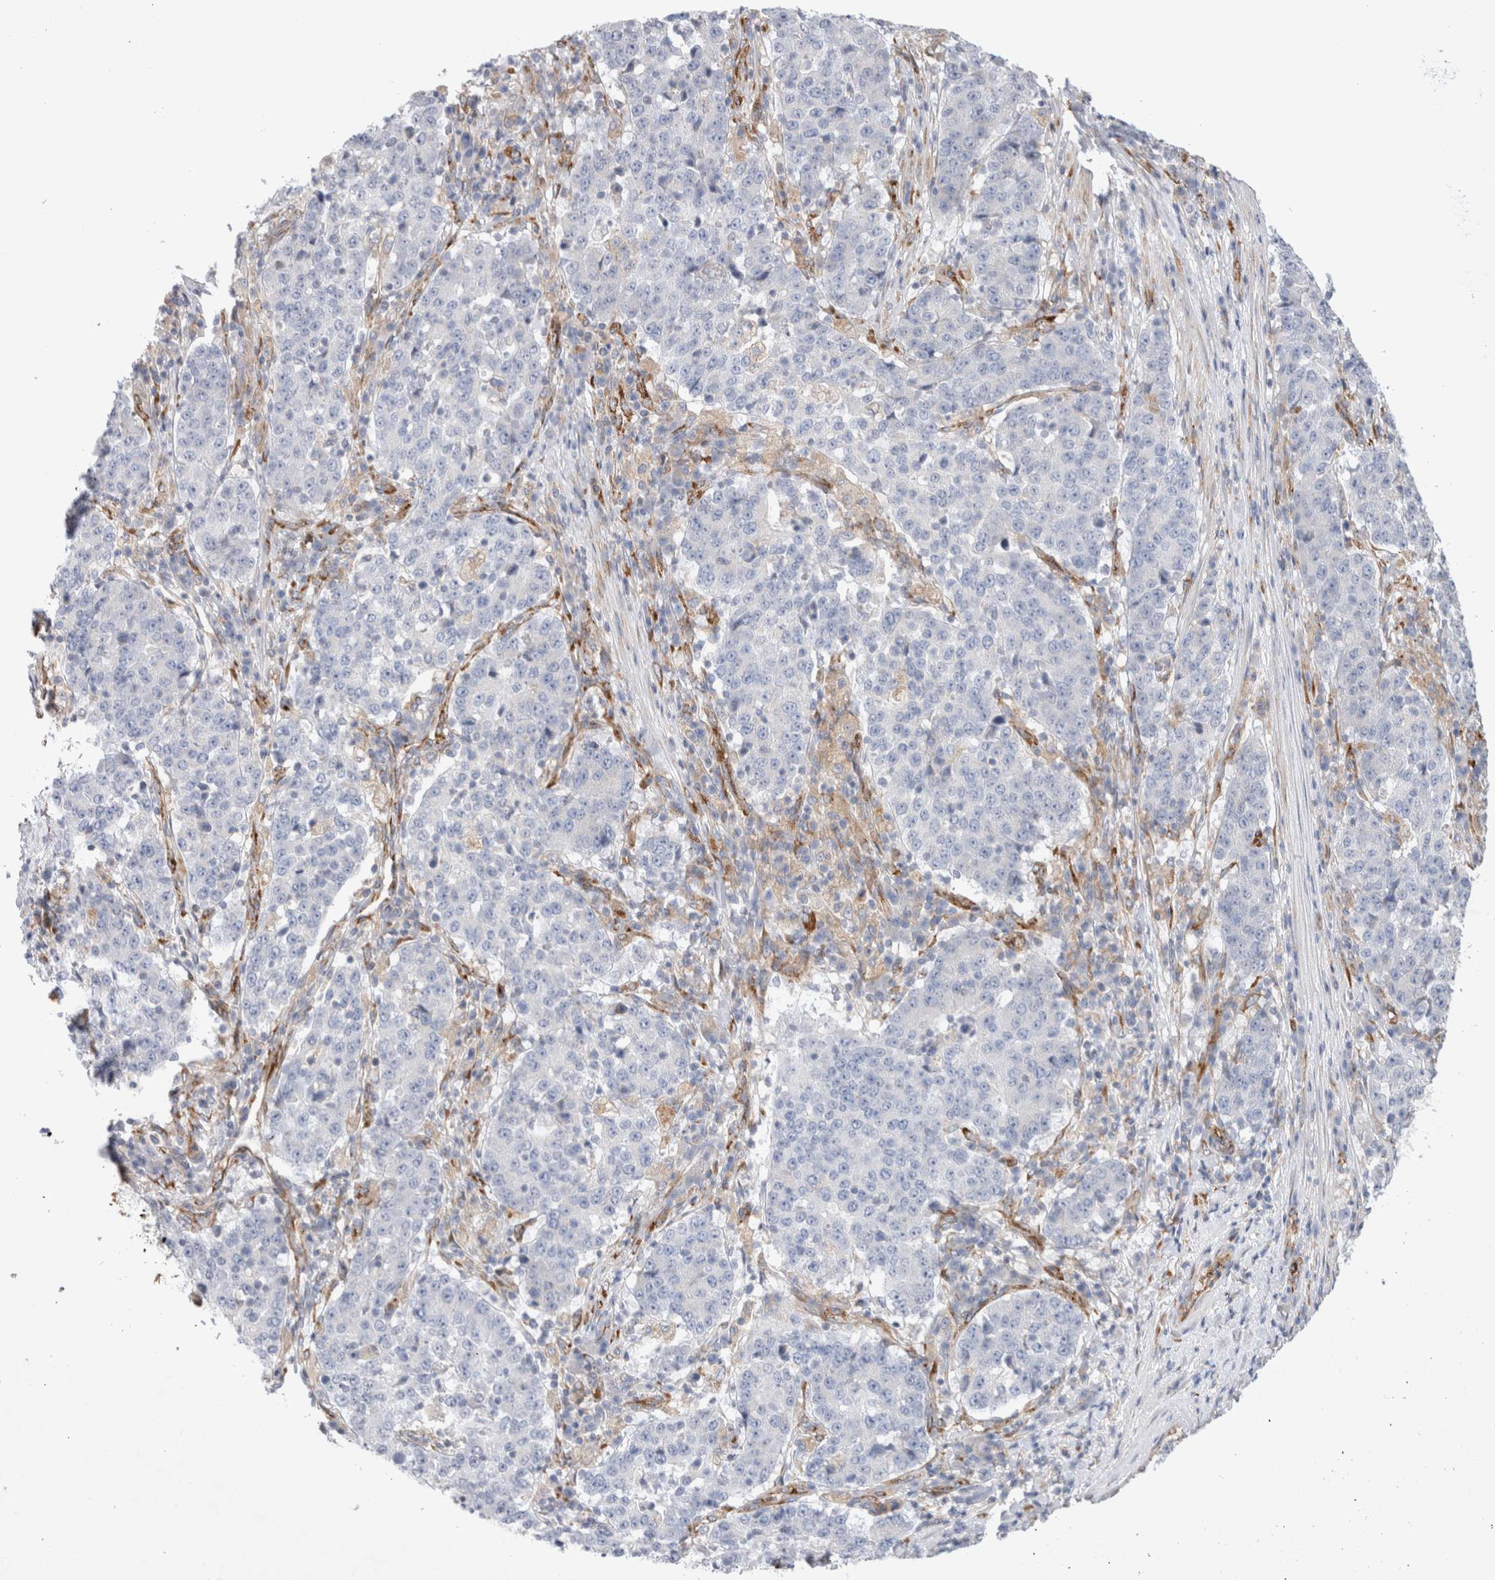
{"staining": {"intensity": "negative", "quantity": "none", "location": "none"}, "tissue": "stomach cancer", "cell_type": "Tumor cells", "image_type": "cancer", "snomed": [{"axis": "morphology", "description": "Adenocarcinoma, NOS"}, {"axis": "topography", "description": "Stomach"}], "caption": "High magnification brightfield microscopy of stomach cancer stained with DAB (3,3'-diaminobenzidine) (brown) and counterstained with hematoxylin (blue): tumor cells show no significant staining.", "gene": "CNPY4", "patient": {"sex": "male", "age": 59}}